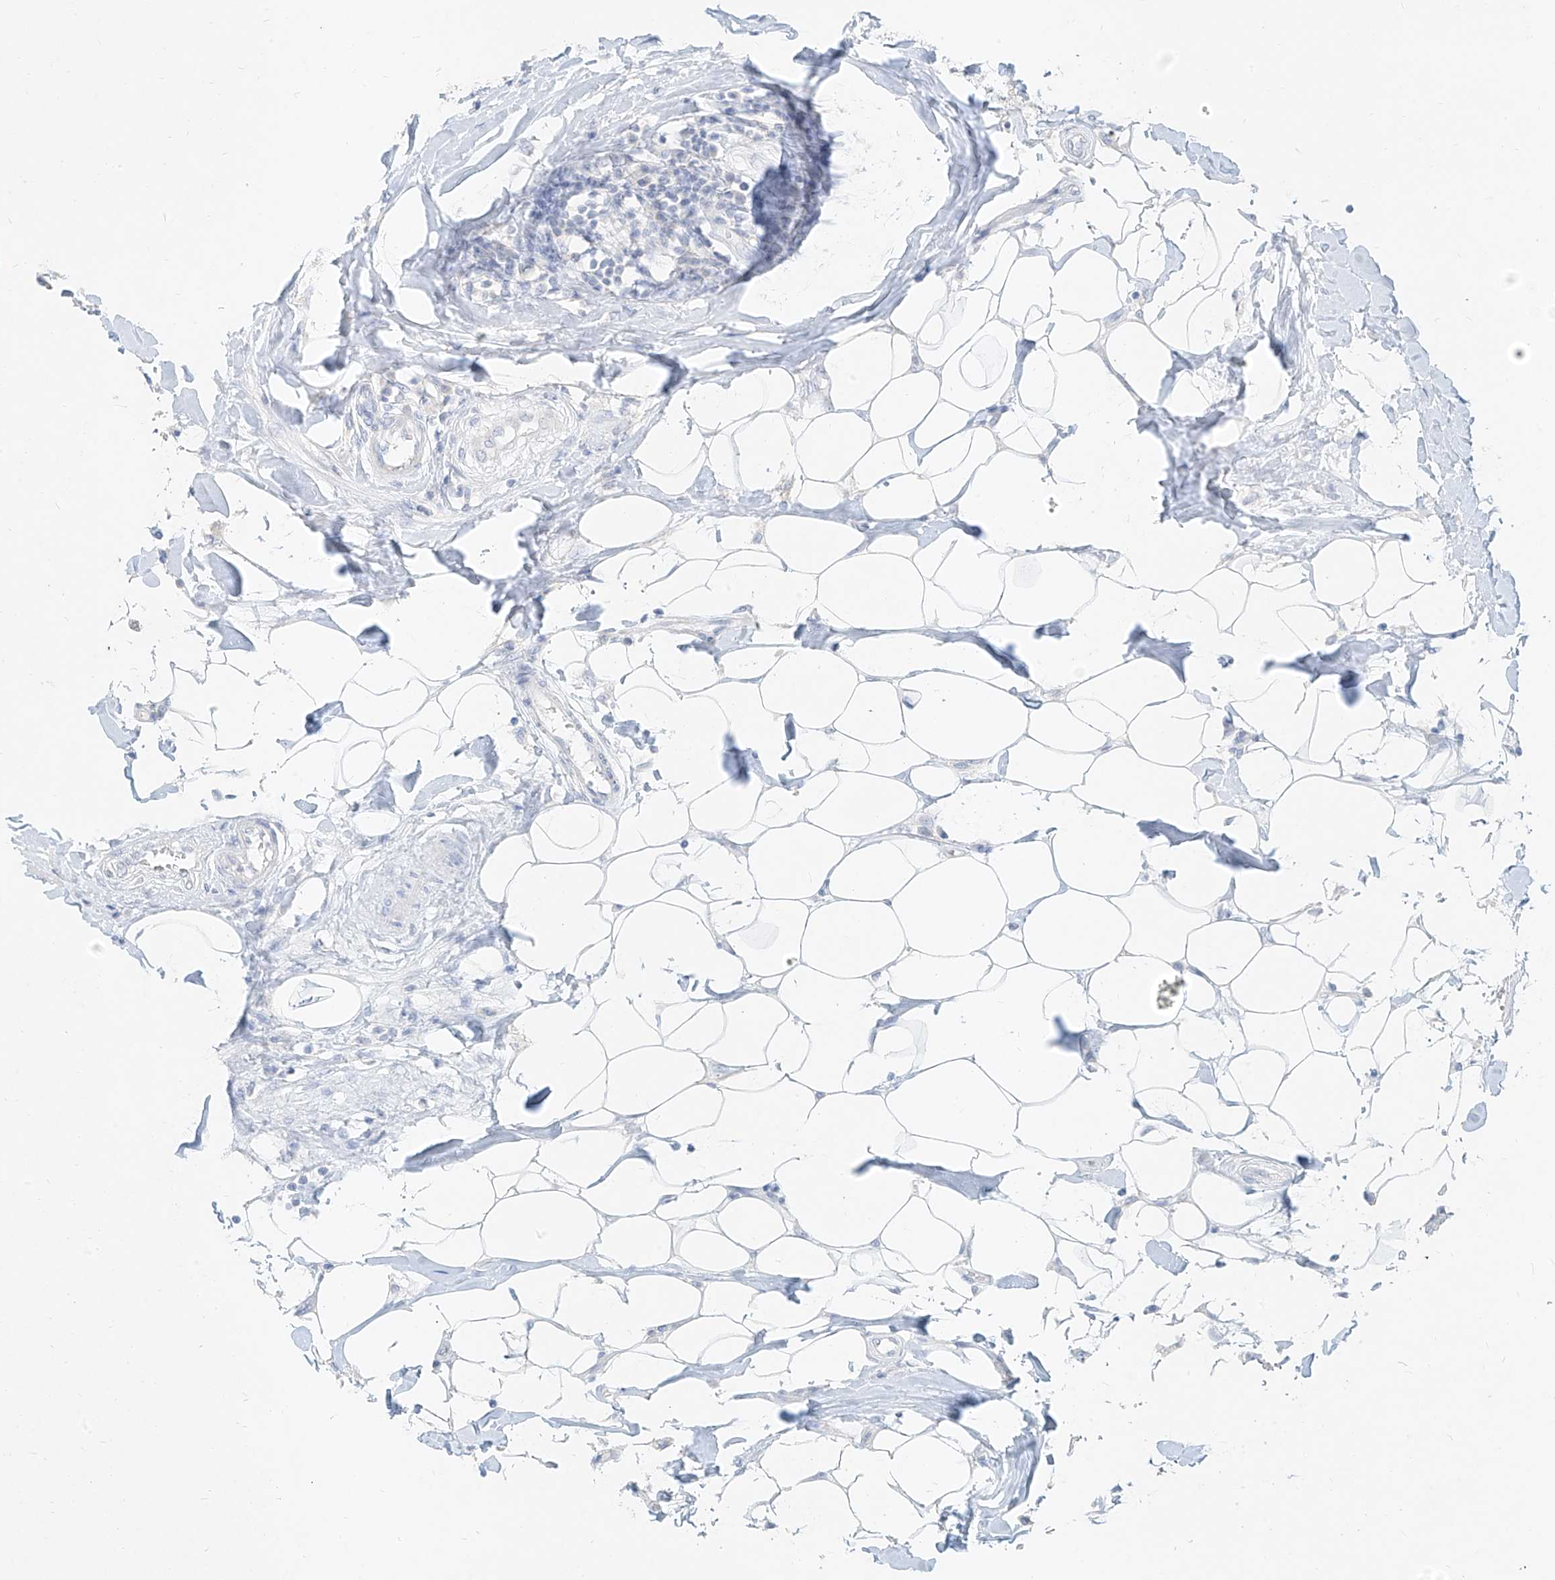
{"staining": {"intensity": "negative", "quantity": "none", "location": "none"}, "tissue": "breast cancer", "cell_type": "Tumor cells", "image_type": "cancer", "snomed": [{"axis": "morphology", "description": "Duct carcinoma"}, {"axis": "topography", "description": "Breast"}], "caption": "DAB immunohistochemical staining of human breast cancer shows no significant positivity in tumor cells.", "gene": "ZZEF1", "patient": {"sex": "female", "age": 27}}